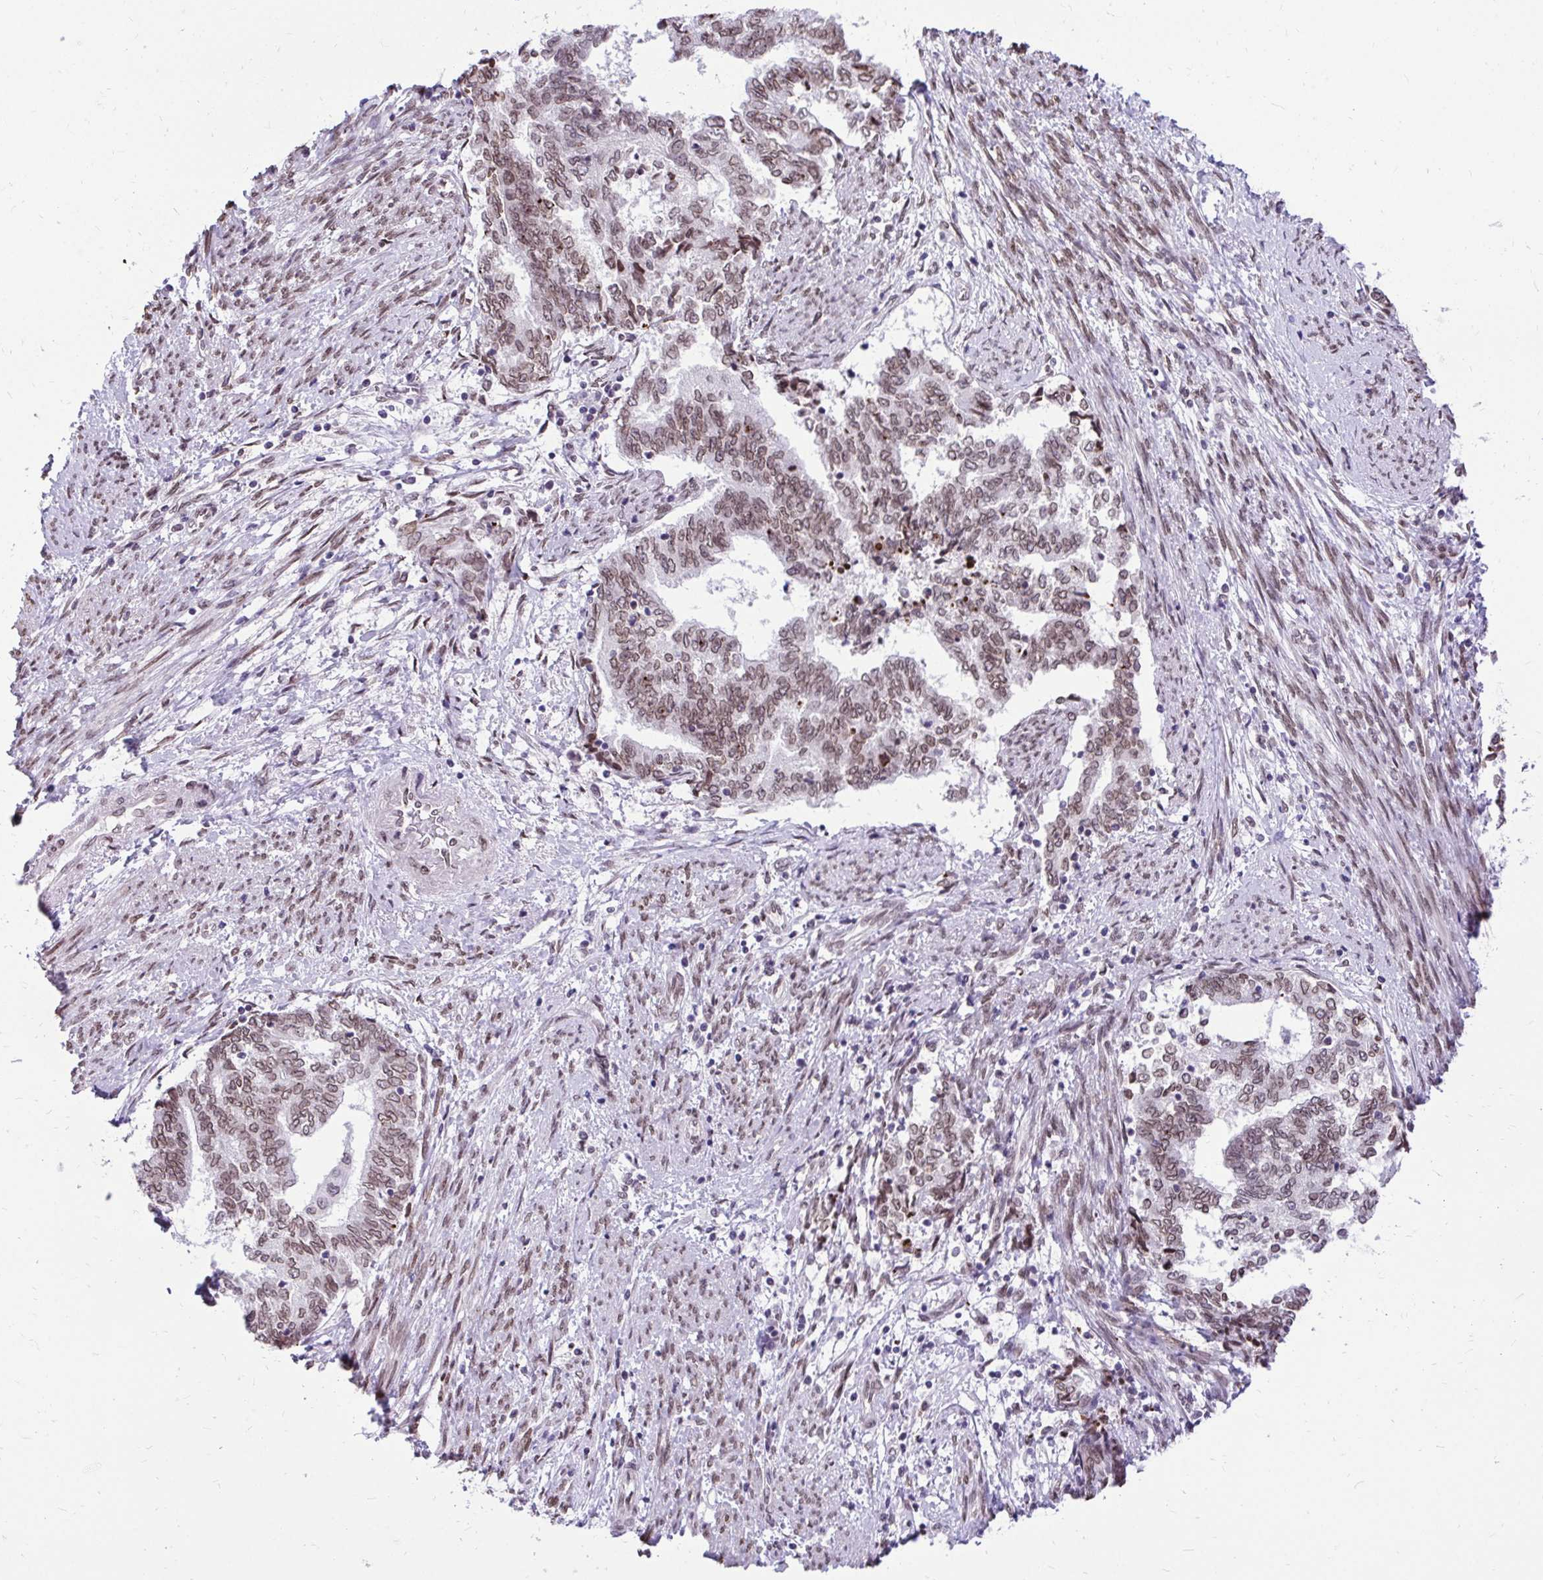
{"staining": {"intensity": "moderate", "quantity": ">75%", "location": "cytoplasmic/membranous,nuclear"}, "tissue": "endometrial cancer", "cell_type": "Tumor cells", "image_type": "cancer", "snomed": [{"axis": "morphology", "description": "Adenocarcinoma, NOS"}, {"axis": "topography", "description": "Endometrium"}], "caption": "Moderate cytoplasmic/membranous and nuclear protein positivity is present in approximately >75% of tumor cells in endometrial cancer.", "gene": "BANF1", "patient": {"sex": "female", "age": 65}}